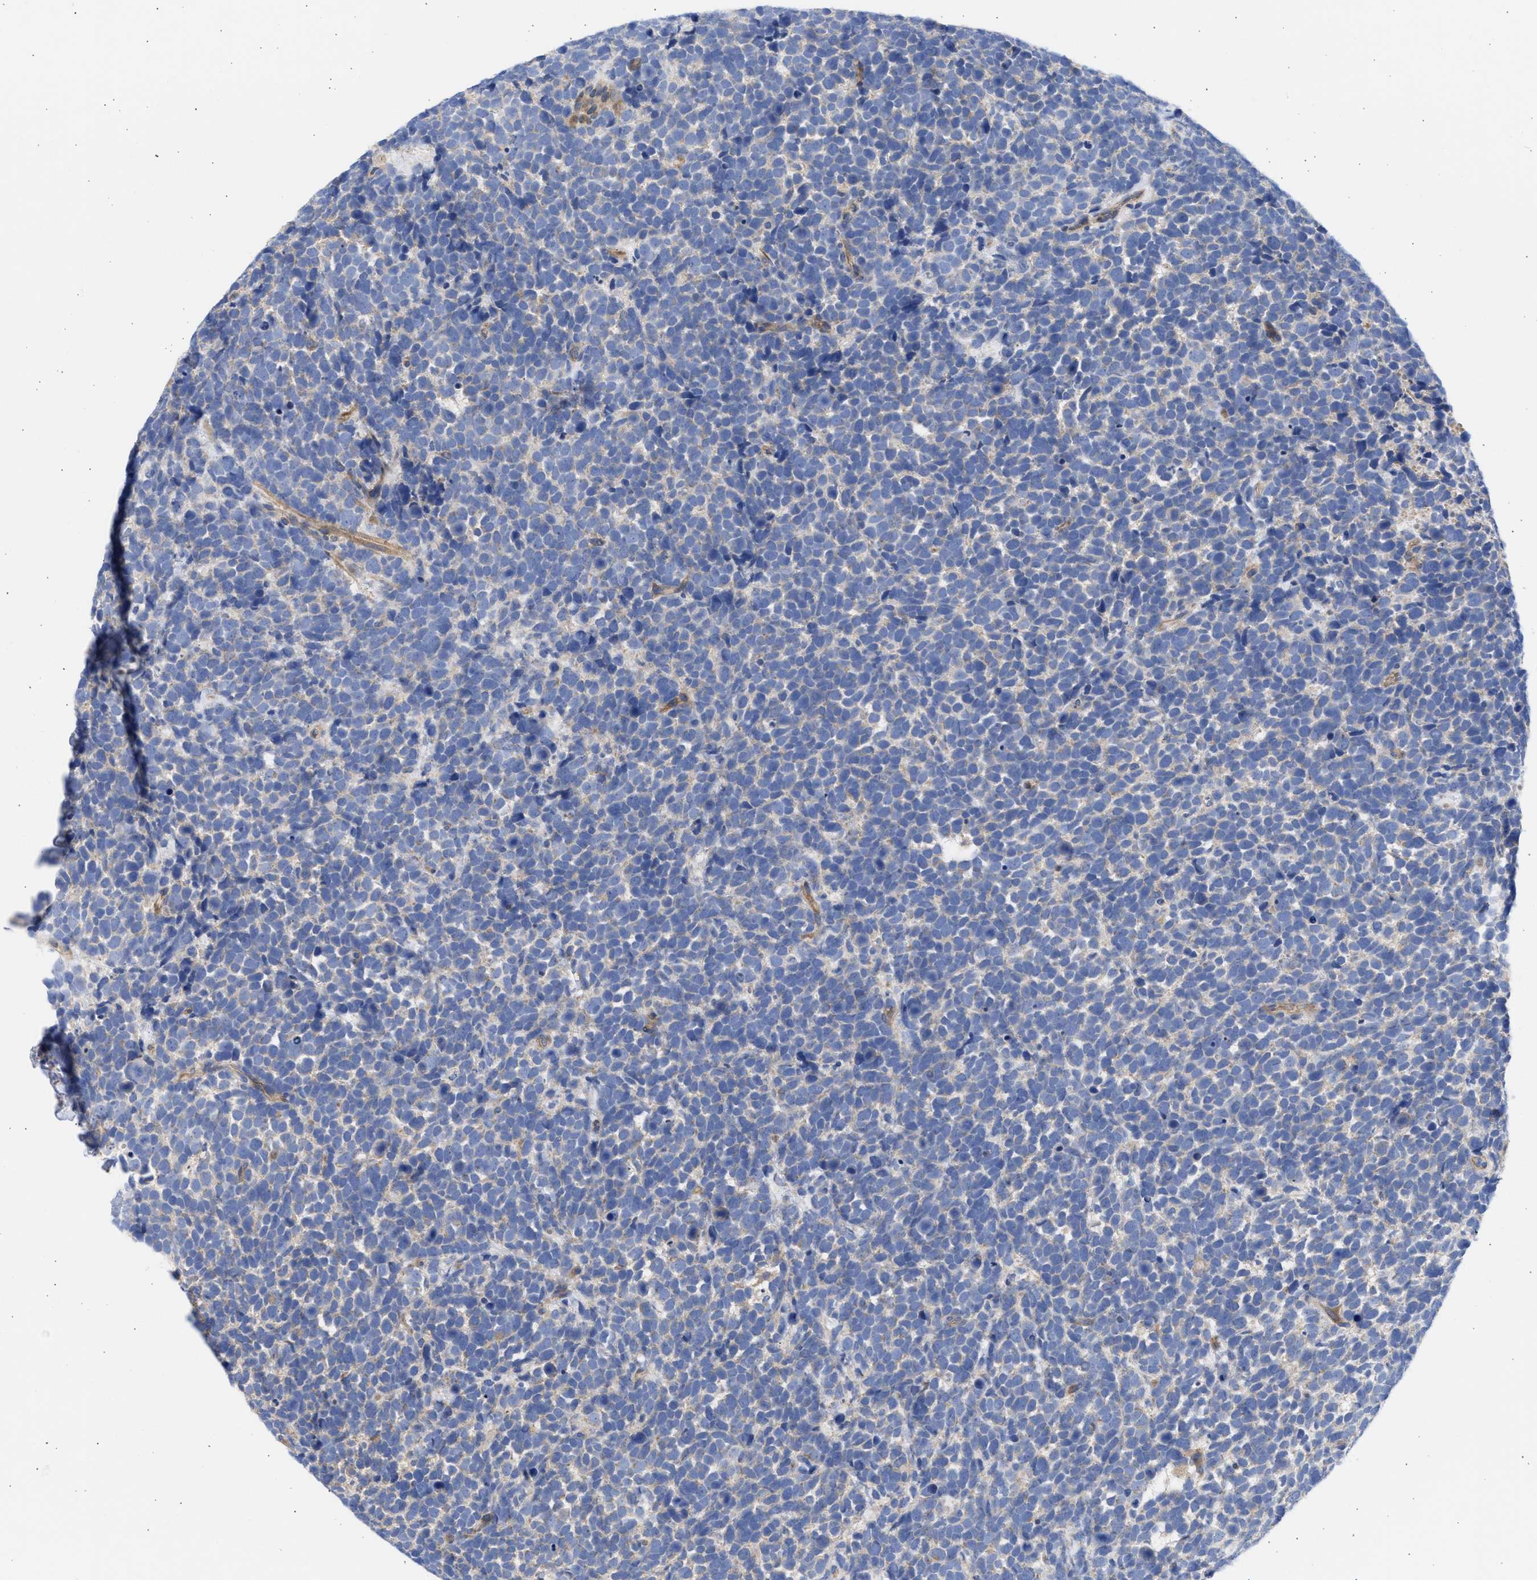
{"staining": {"intensity": "weak", "quantity": "<25%", "location": "cytoplasmic/membranous"}, "tissue": "urothelial cancer", "cell_type": "Tumor cells", "image_type": "cancer", "snomed": [{"axis": "morphology", "description": "Urothelial carcinoma, High grade"}, {"axis": "topography", "description": "Urinary bladder"}], "caption": "This is an immunohistochemistry histopathology image of human urothelial carcinoma (high-grade). There is no staining in tumor cells.", "gene": "BTG3", "patient": {"sex": "female", "age": 82}}